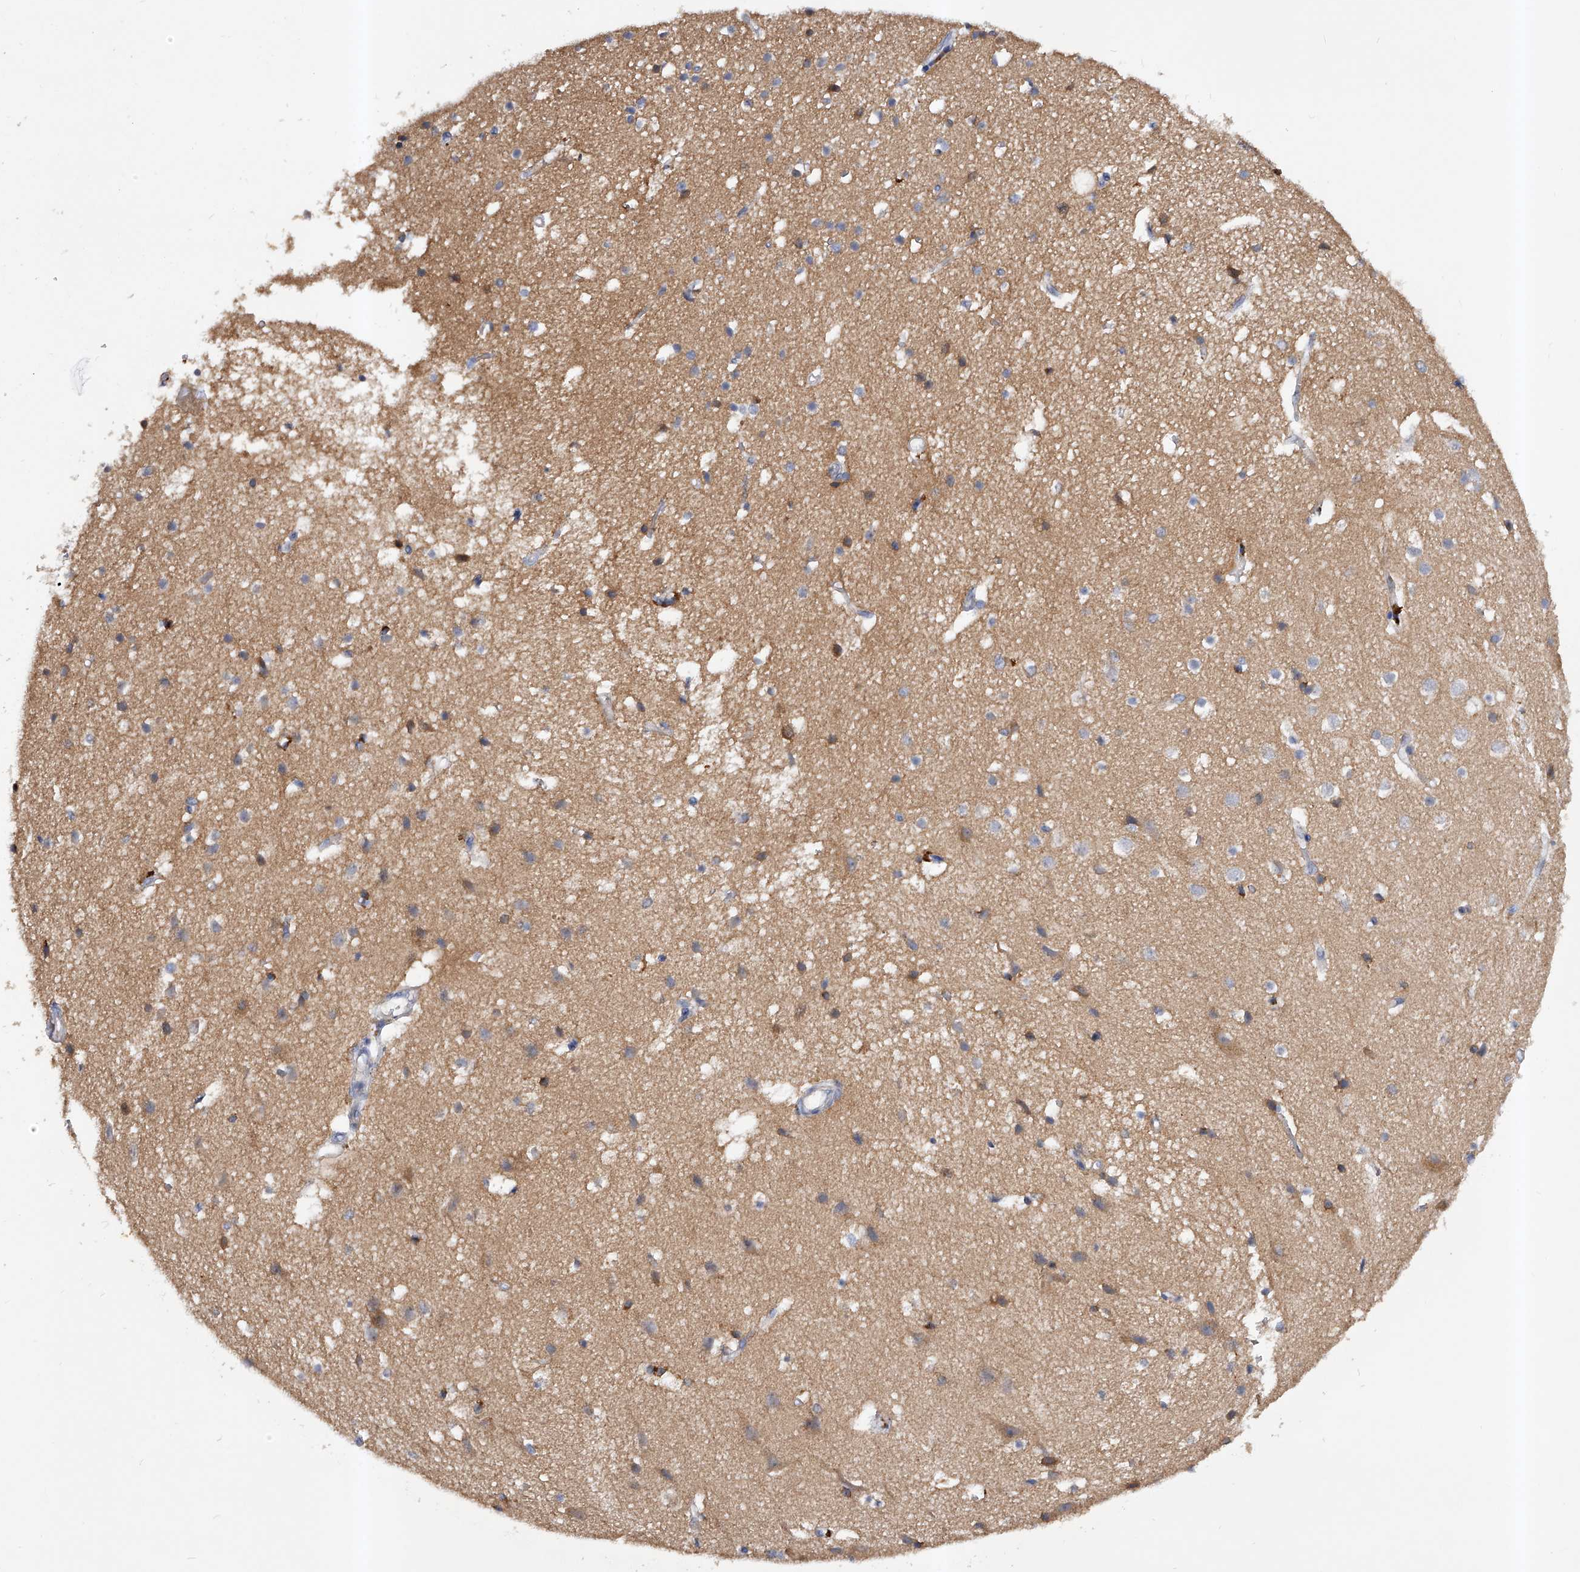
{"staining": {"intensity": "weak", "quantity": "25%-75%", "location": "cytoplasmic/membranous"}, "tissue": "cerebral cortex", "cell_type": "Endothelial cells", "image_type": "normal", "snomed": [{"axis": "morphology", "description": "Normal tissue, NOS"}, {"axis": "topography", "description": "Cerebral cortex"}], "caption": "Normal cerebral cortex demonstrates weak cytoplasmic/membranous positivity in approximately 25%-75% of endothelial cells, visualized by immunohistochemistry. (brown staining indicates protein expression, while blue staining denotes nuclei).", "gene": "ARL4C", "patient": {"sex": "male", "age": 54}}